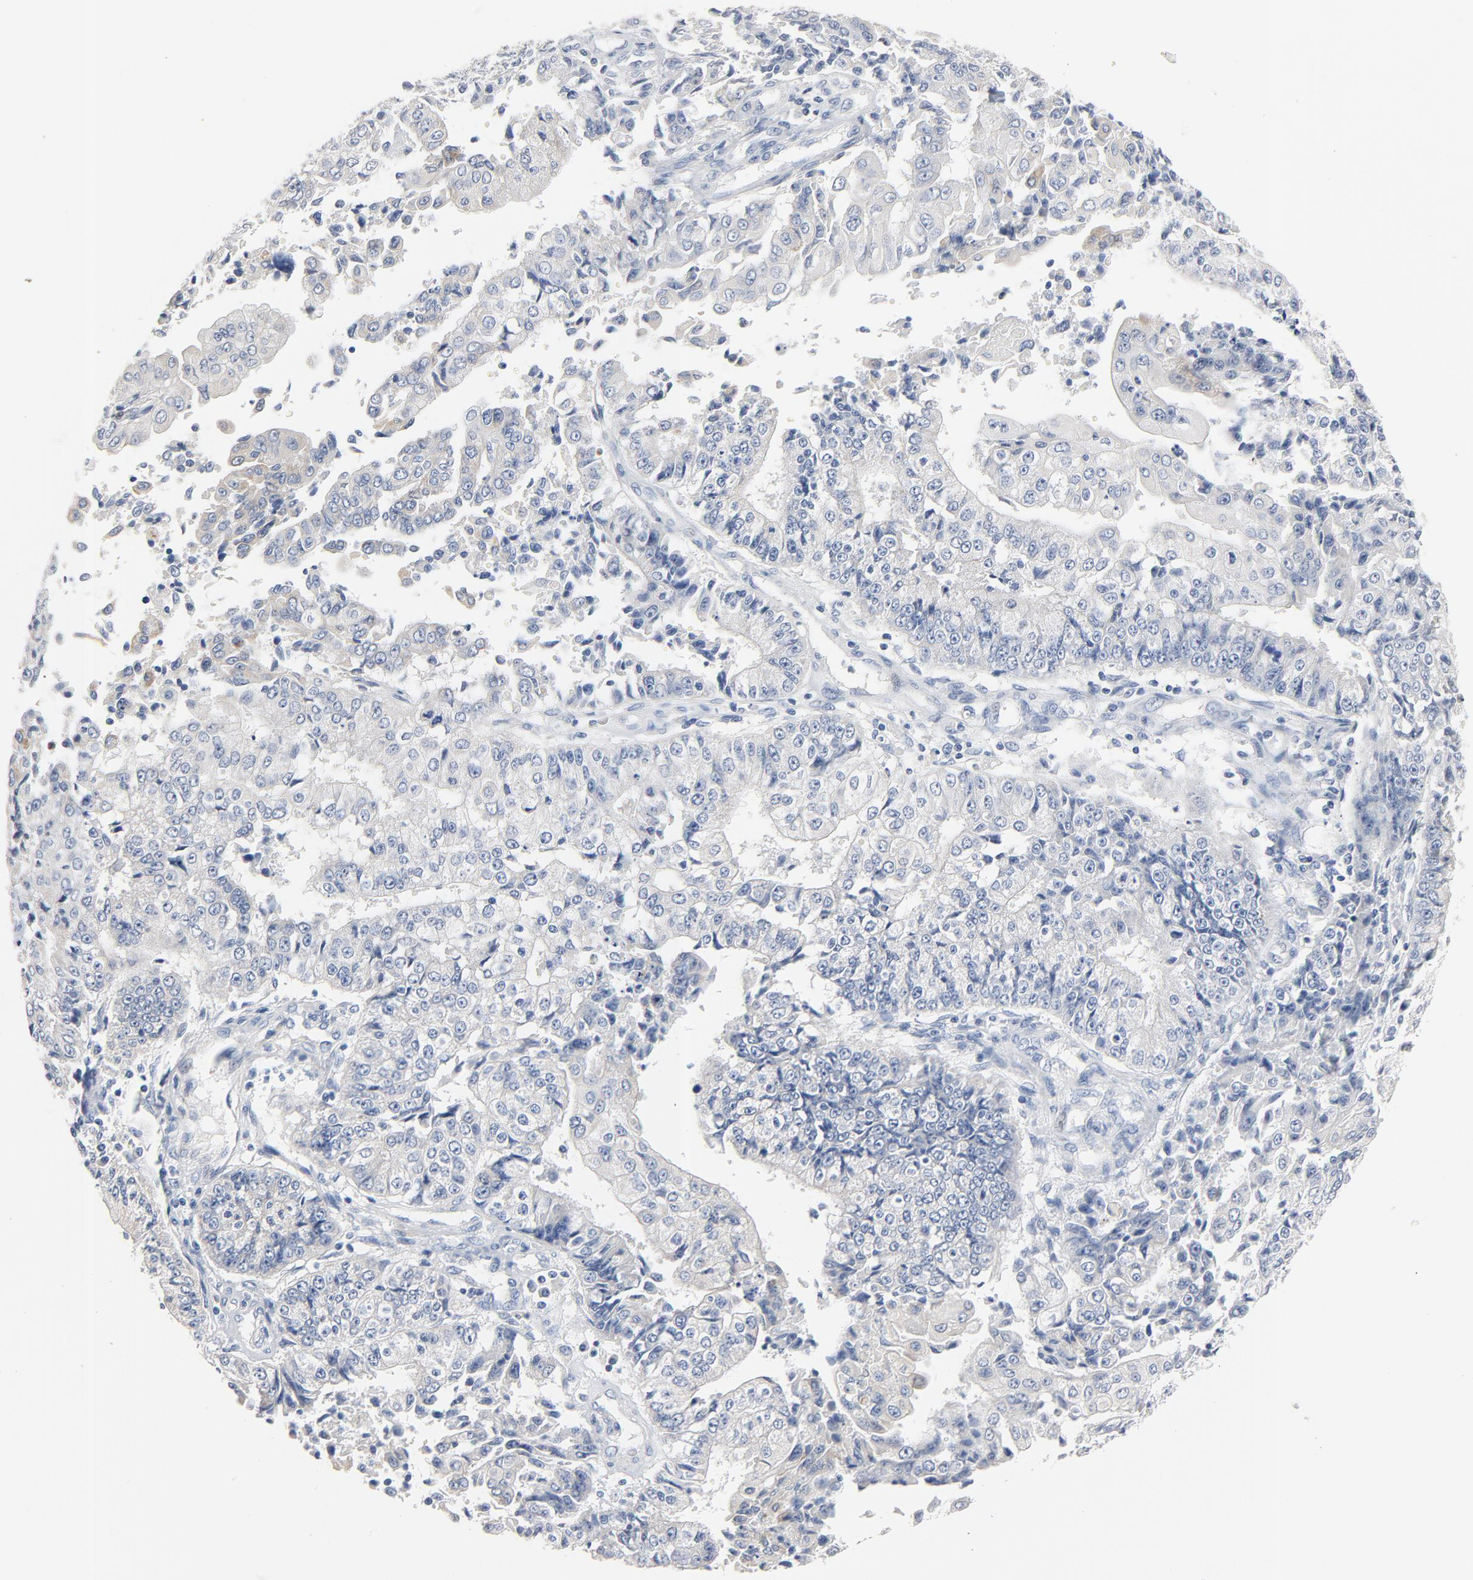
{"staining": {"intensity": "negative", "quantity": "none", "location": "none"}, "tissue": "endometrial cancer", "cell_type": "Tumor cells", "image_type": "cancer", "snomed": [{"axis": "morphology", "description": "Adenocarcinoma, NOS"}, {"axis": "topography", "description": "Endometrium"}], "caption": "The photomicrograph exhibits no significant positivity in tumor cells of adenocarcinoma (endometrial).", "gene": "IFT43", "patient": {"sex": "female", "age": 75}}